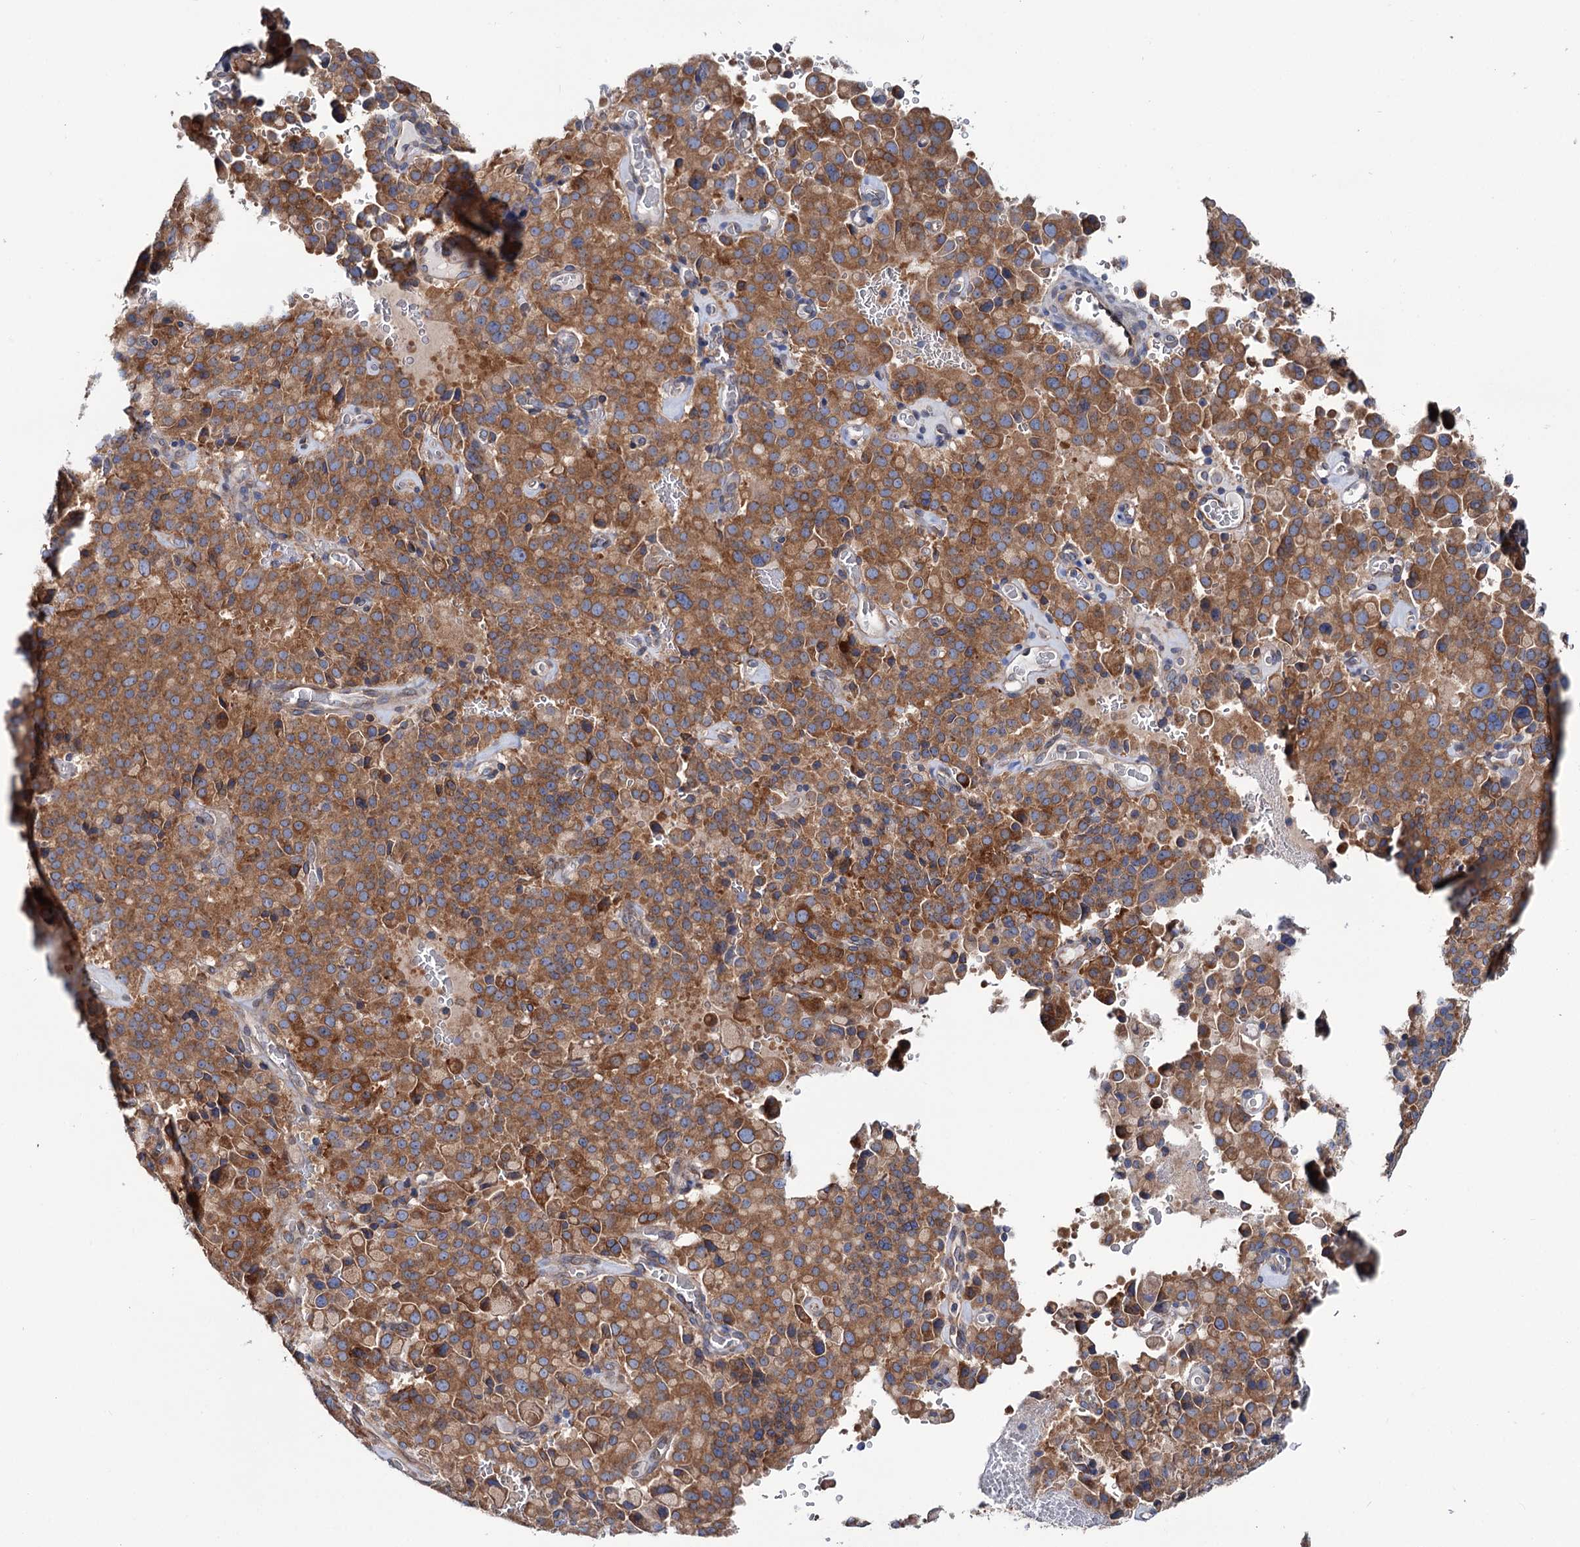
{"staining": {"intensity": "moderate", "quantity": ">75%", "location": "cytoplasmic/membranous"}, "tissue": "pancreatic cancer", "cell_type": "Tumor cells", "image_type": "cancer", "snomed": [{"axis": "morphology", "description": "Adenocarcinoma, NOS"}, {"axis": "topography", "description": "Pancreas"}], "caption": "Pancreatic cancer (adenocarcinoma) stained with a brown dye exhibits moderate cytoplasmic/membranous positive expression in about >75% of tumor cells.", "gene": "PTDSS2", "patient": {"sex": "male", "age": 65}}